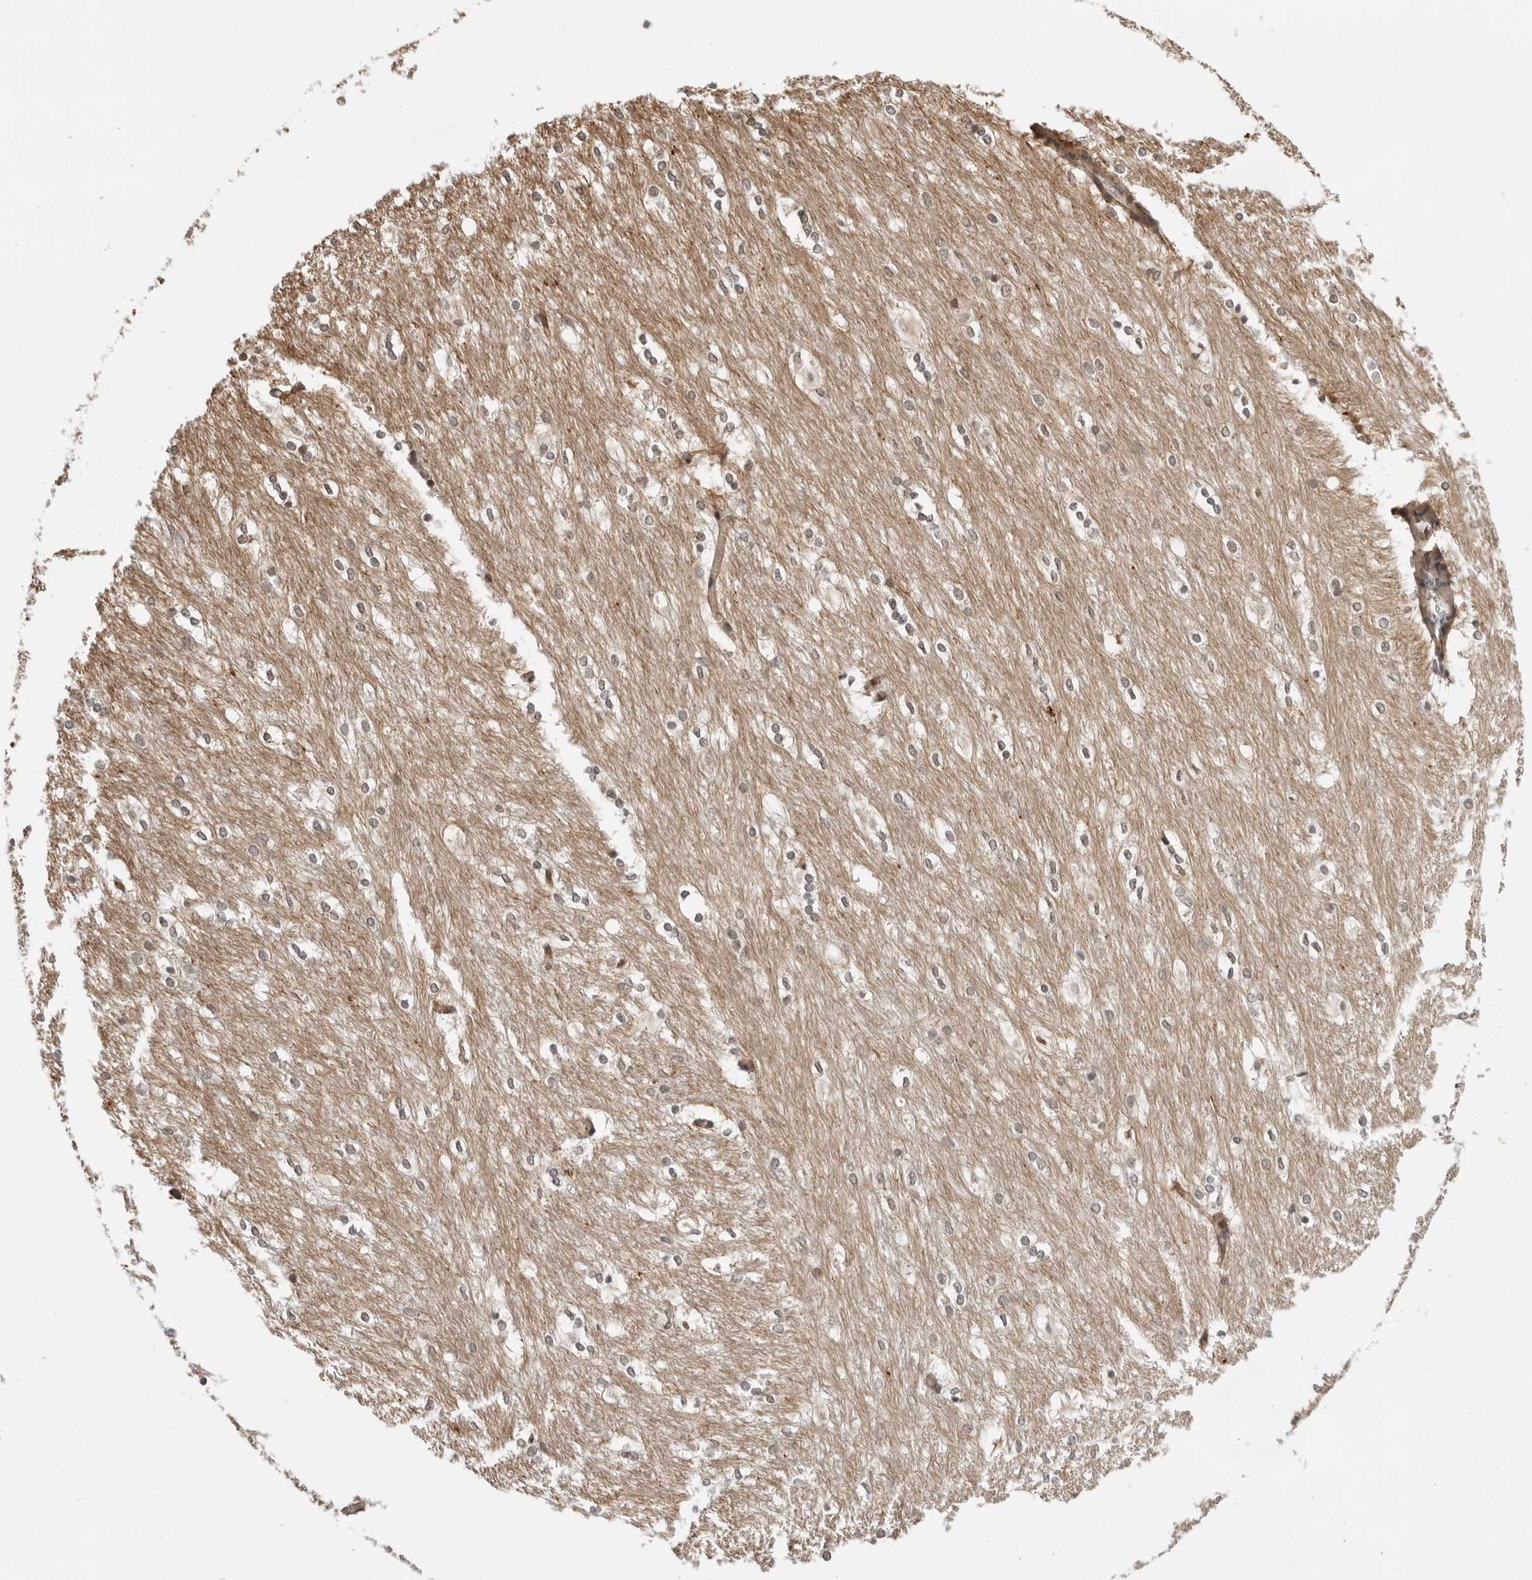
{"staining": {"intensity": "weak", "quantity": ">75%", "location": "nuclear"}, "tissue": "caudate", "cell_type": "Glial cells", "image_type": "normal", "snomed": [{"axis": "morphology", "description": "Normal tissue, NOS"}, {"axis": "topography", "description": "Lateral ventricle wall"}], "caption": "DAB (3,3'-diaminobenzidine) immunohistochemical staining of unremarkable caudate shows weak nuclear protein positivity in about >75% of glial cells.", "gene": "ITGB3BP", "patient": {"sex": "female", "age": 19}}